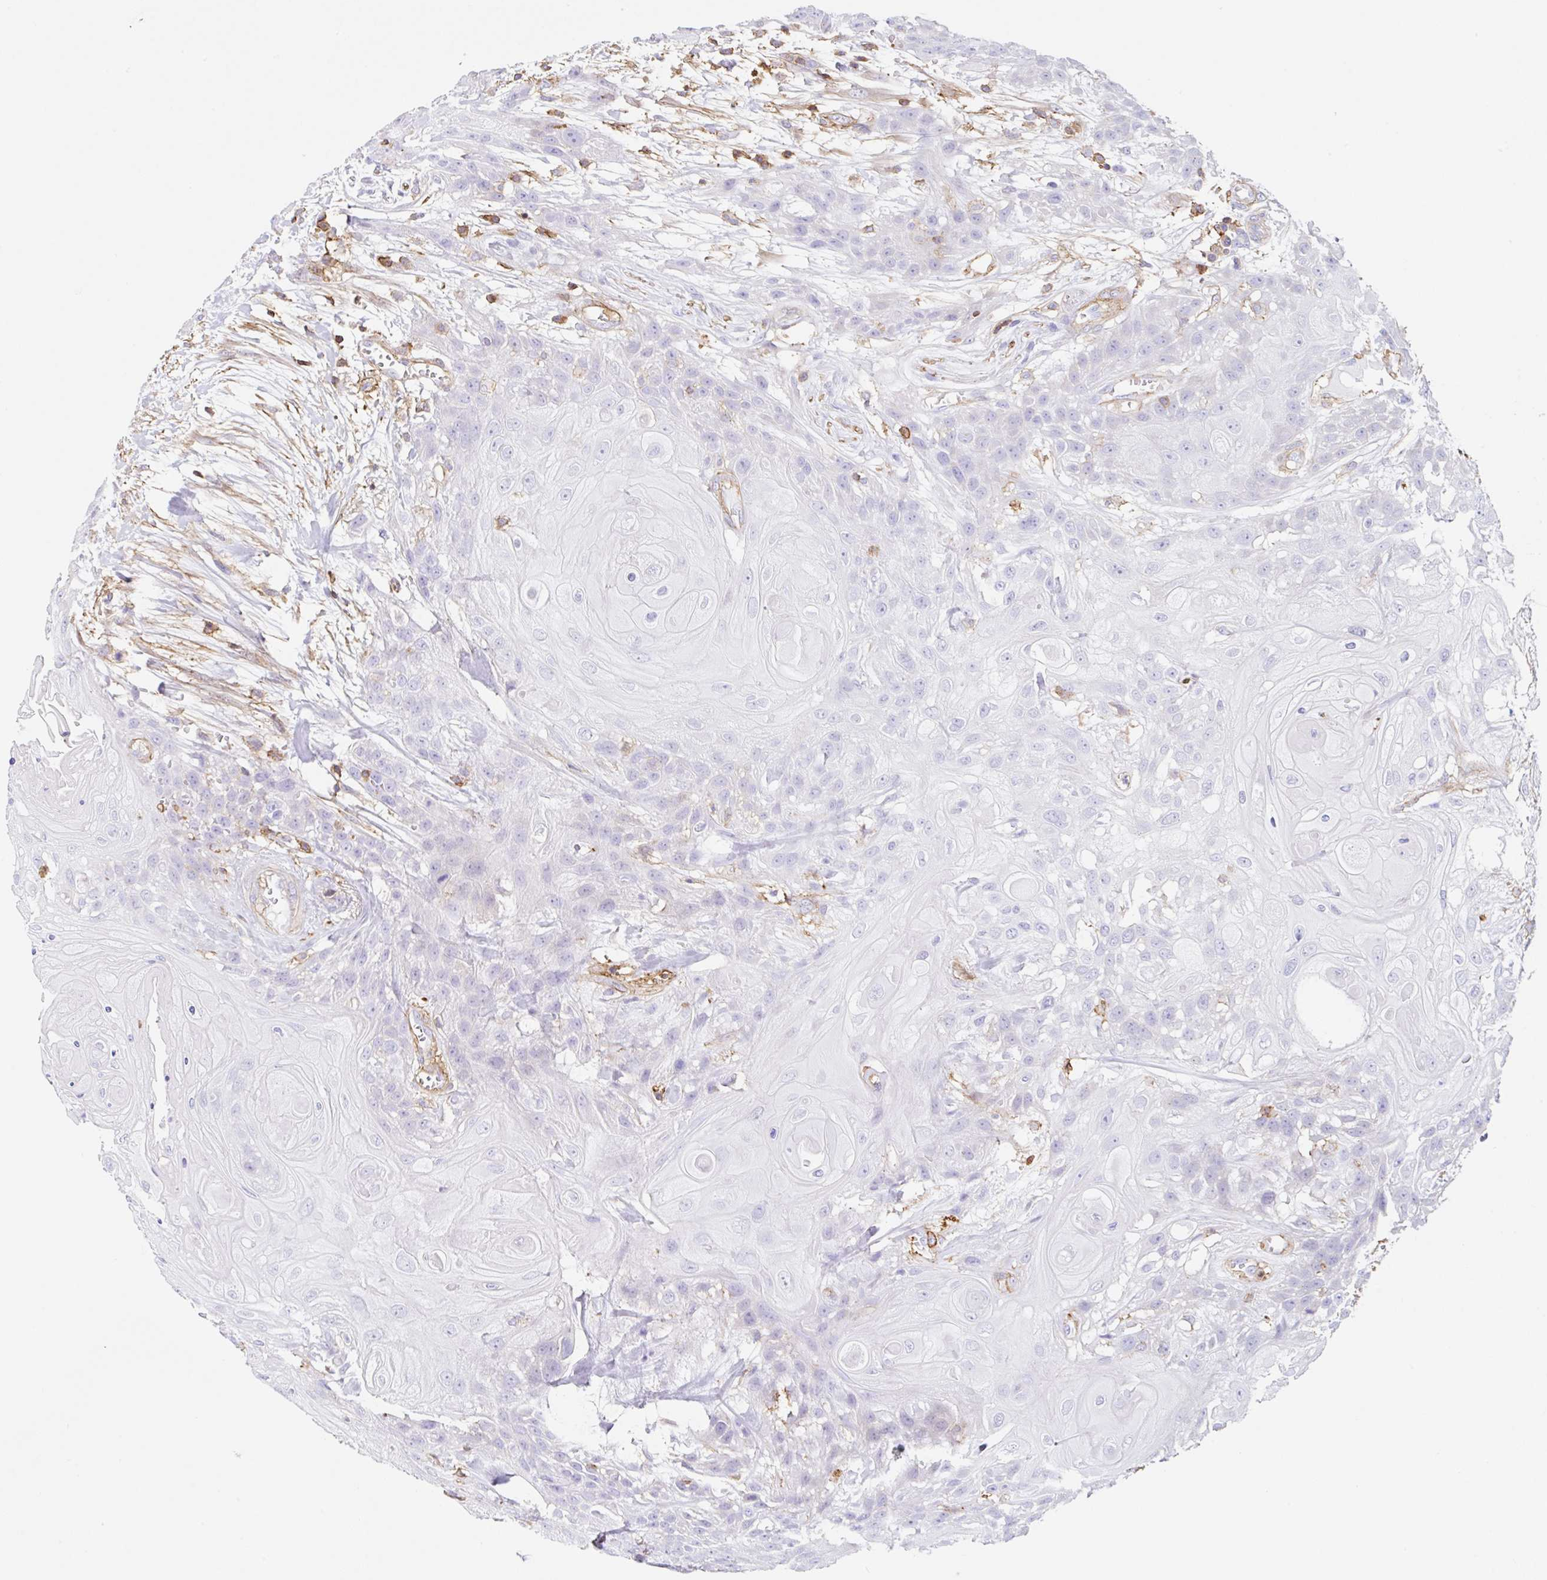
{"staining": {"intensity": "negative", "quantity": "none", "location": "none"}, "tissue": "head and neck cancer", "cell_type": "Tumor cells", "image_type": "cancer", "snomed": [{"axis": "morphology", "description": "Squamous cell carcinoma, NOS"}, {"axis": "topography", "description": "Head-Neck"}], "caption": "Histopathology image shows no significant protein staining in tumor cells of head and neck cancer.", "gene": "MTTP", "patient": {"sex": "female", "age": 43}}